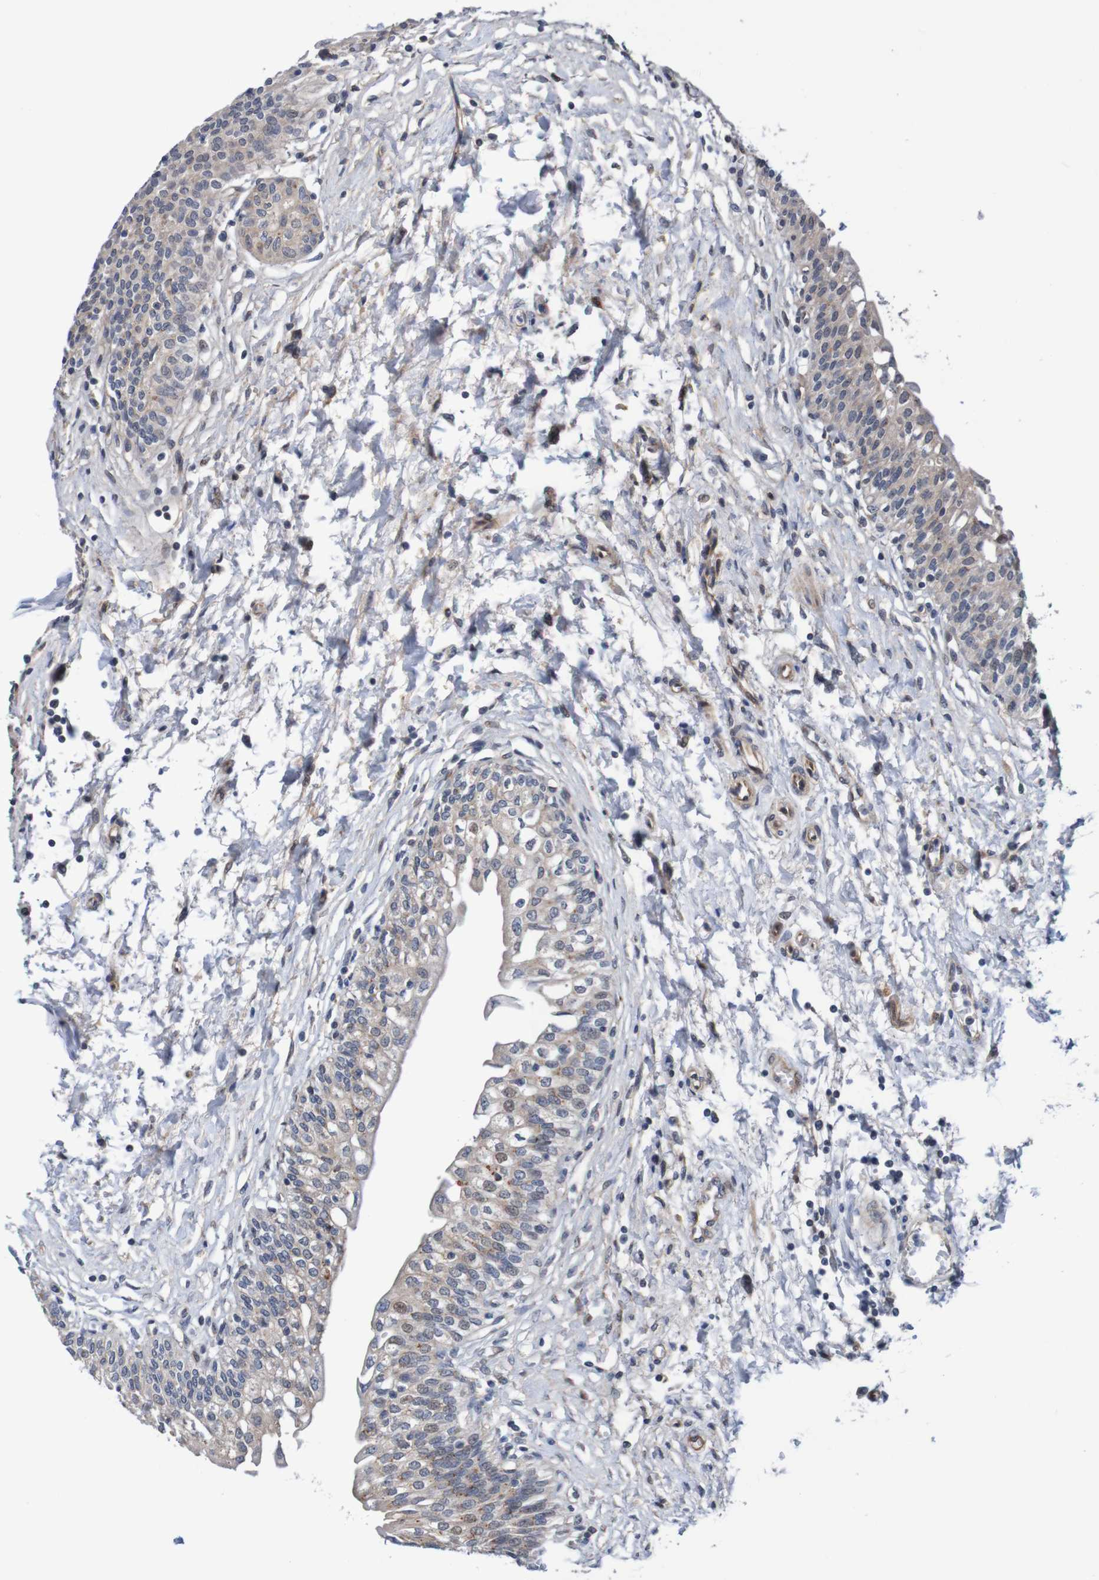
{"staining": {"intensity": "moderate", "quantity": "25%-75%", "location": "cytoplasmic/membranous,nuclear"}, "tissue": "urinary bladder", "cell_type": "Urothelial cells", "image_type": "normal", "snomed": [{"axis": "morphology", "description": "Normal tissue, NOS"}, {"axis": "topography", "description": "Urinary bladder"}], "caption": "Protein analysis of normal urinary bladder displays moderate cytoplasmic/membranous,nuclear expression in about 25%-75% of urothelial cells.", "gene": "CPED1", "patient": {"sex": "male", "age": 55}}